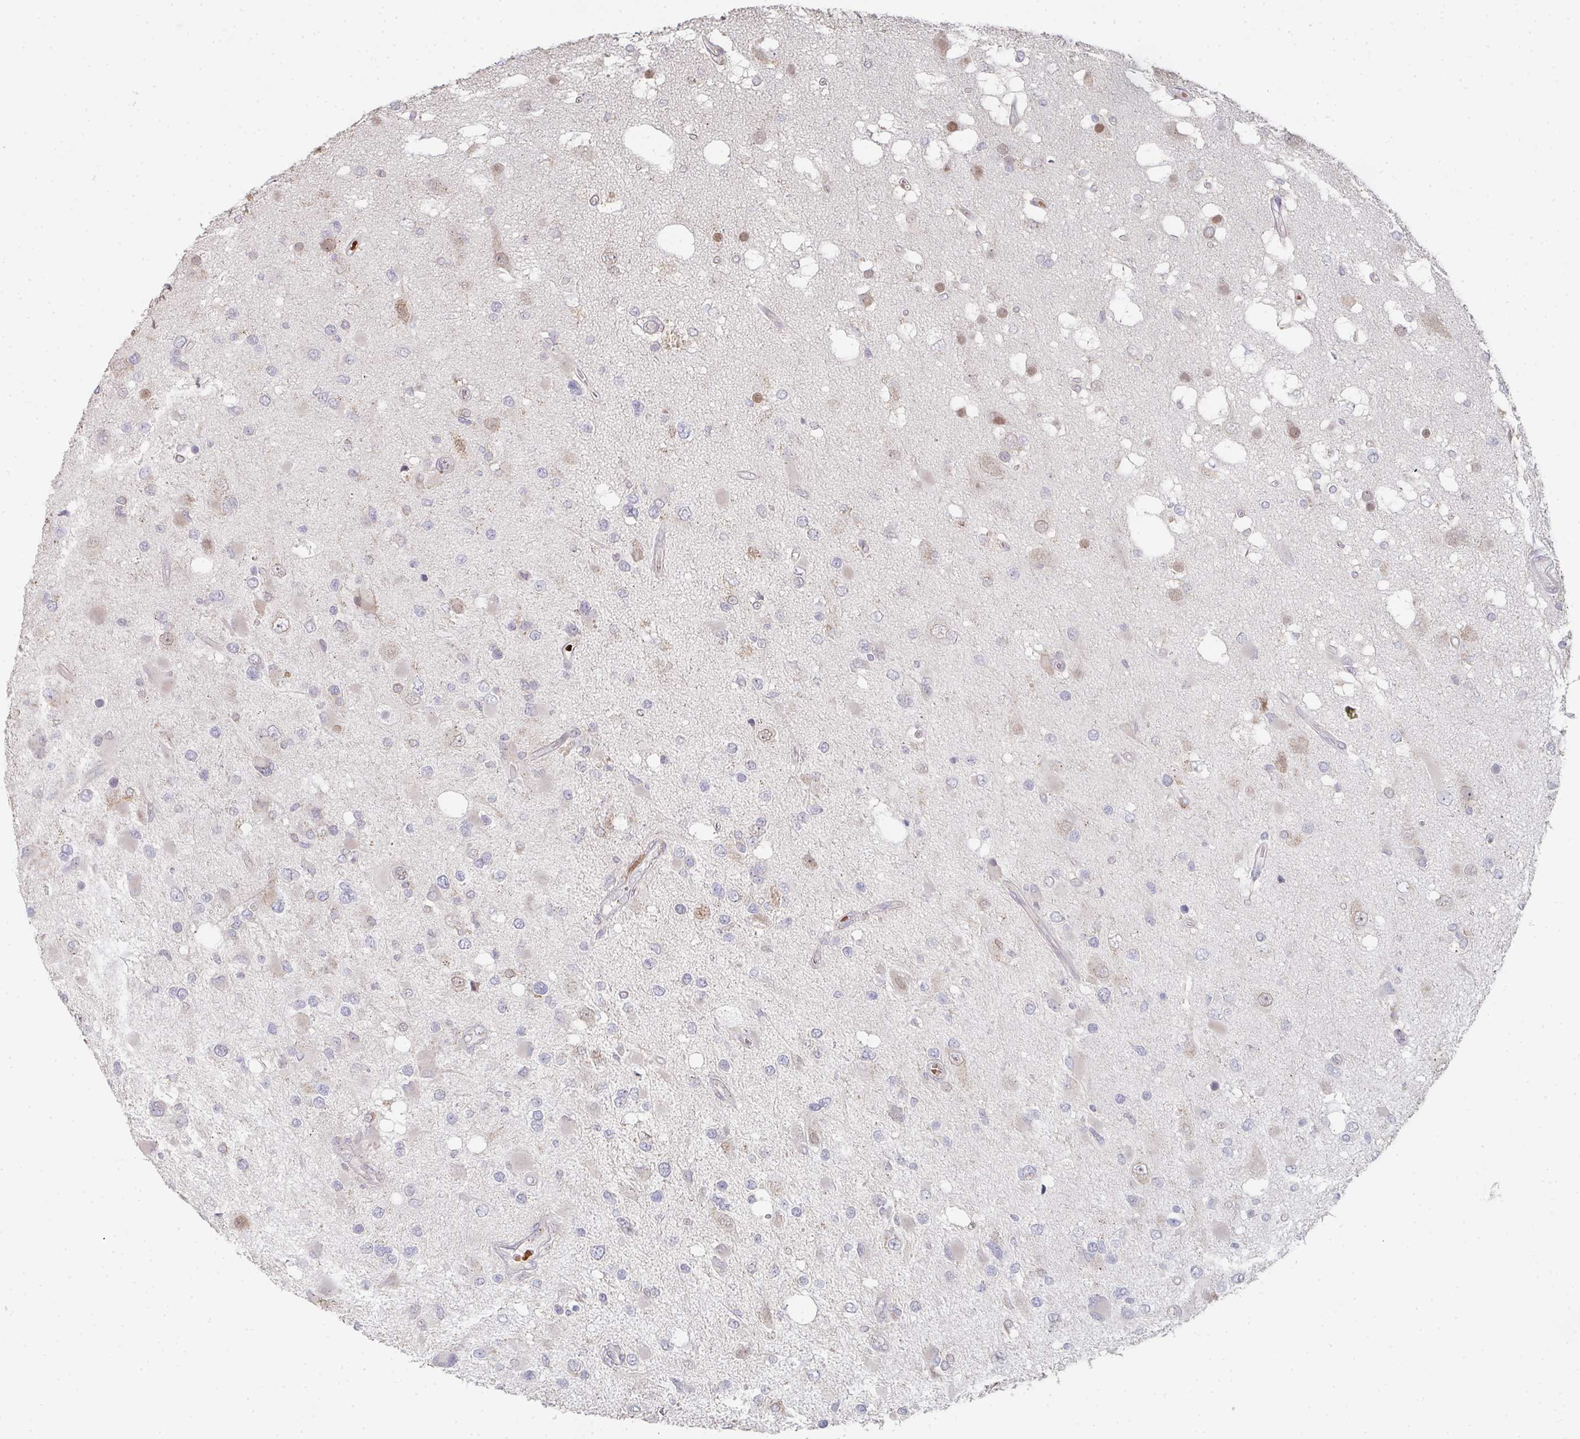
{"staining": {"intensity": "negative", "quantity": "none", "location": "none"}, "tissue": "glioma", "cell_type": "Tumor cells", "image_type": "cancer", "snomed": [{"axis": "morphology", "description": "Glioma, malignant, High grade"}, {"axis": "topography", "description": "Brain"}], "caption": "The histopathology image shows no staining of tumor cells in glioma.", "gene": "ZNF526", "patient": {"sex": "male", "age": 53}}